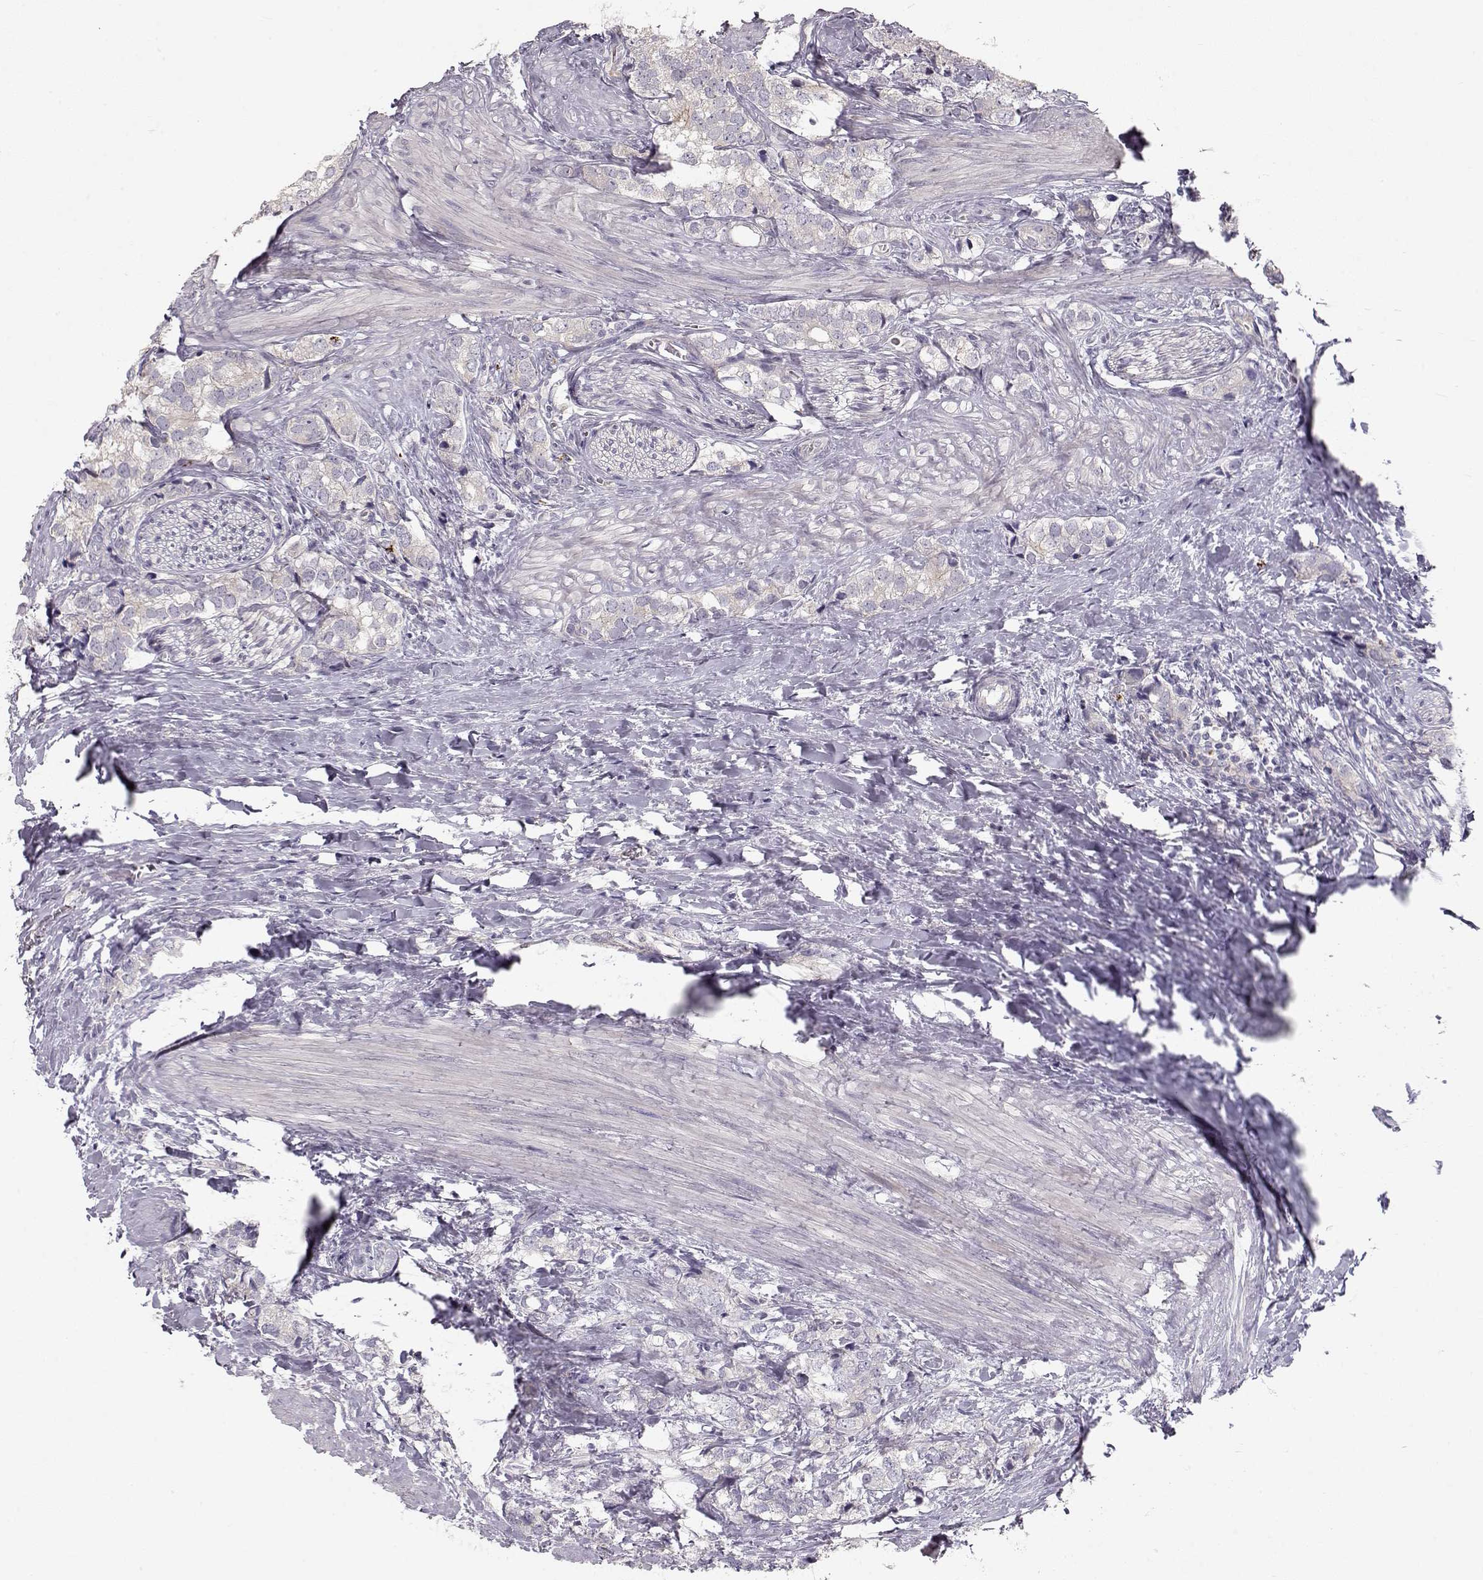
{"staining": {"intensity": "negative", "quantity": "none", "location": "none"}, "tissue": "prostate cancer", "cell_type": "Tumor cells", "image_type": "cancer", "snomed": [{"axis": "morphology", "description": "Adenocarcinoma, NOS"}, {"axis": "topography", "description": "Prostate and seminal vesicle, NOS"}], "caption": "Tumor cells are negative for brown protein staining in prostate adenocarcinoma.", "gene": "ARHGAP8", "patient": {"sex": "male", "age": 63}}